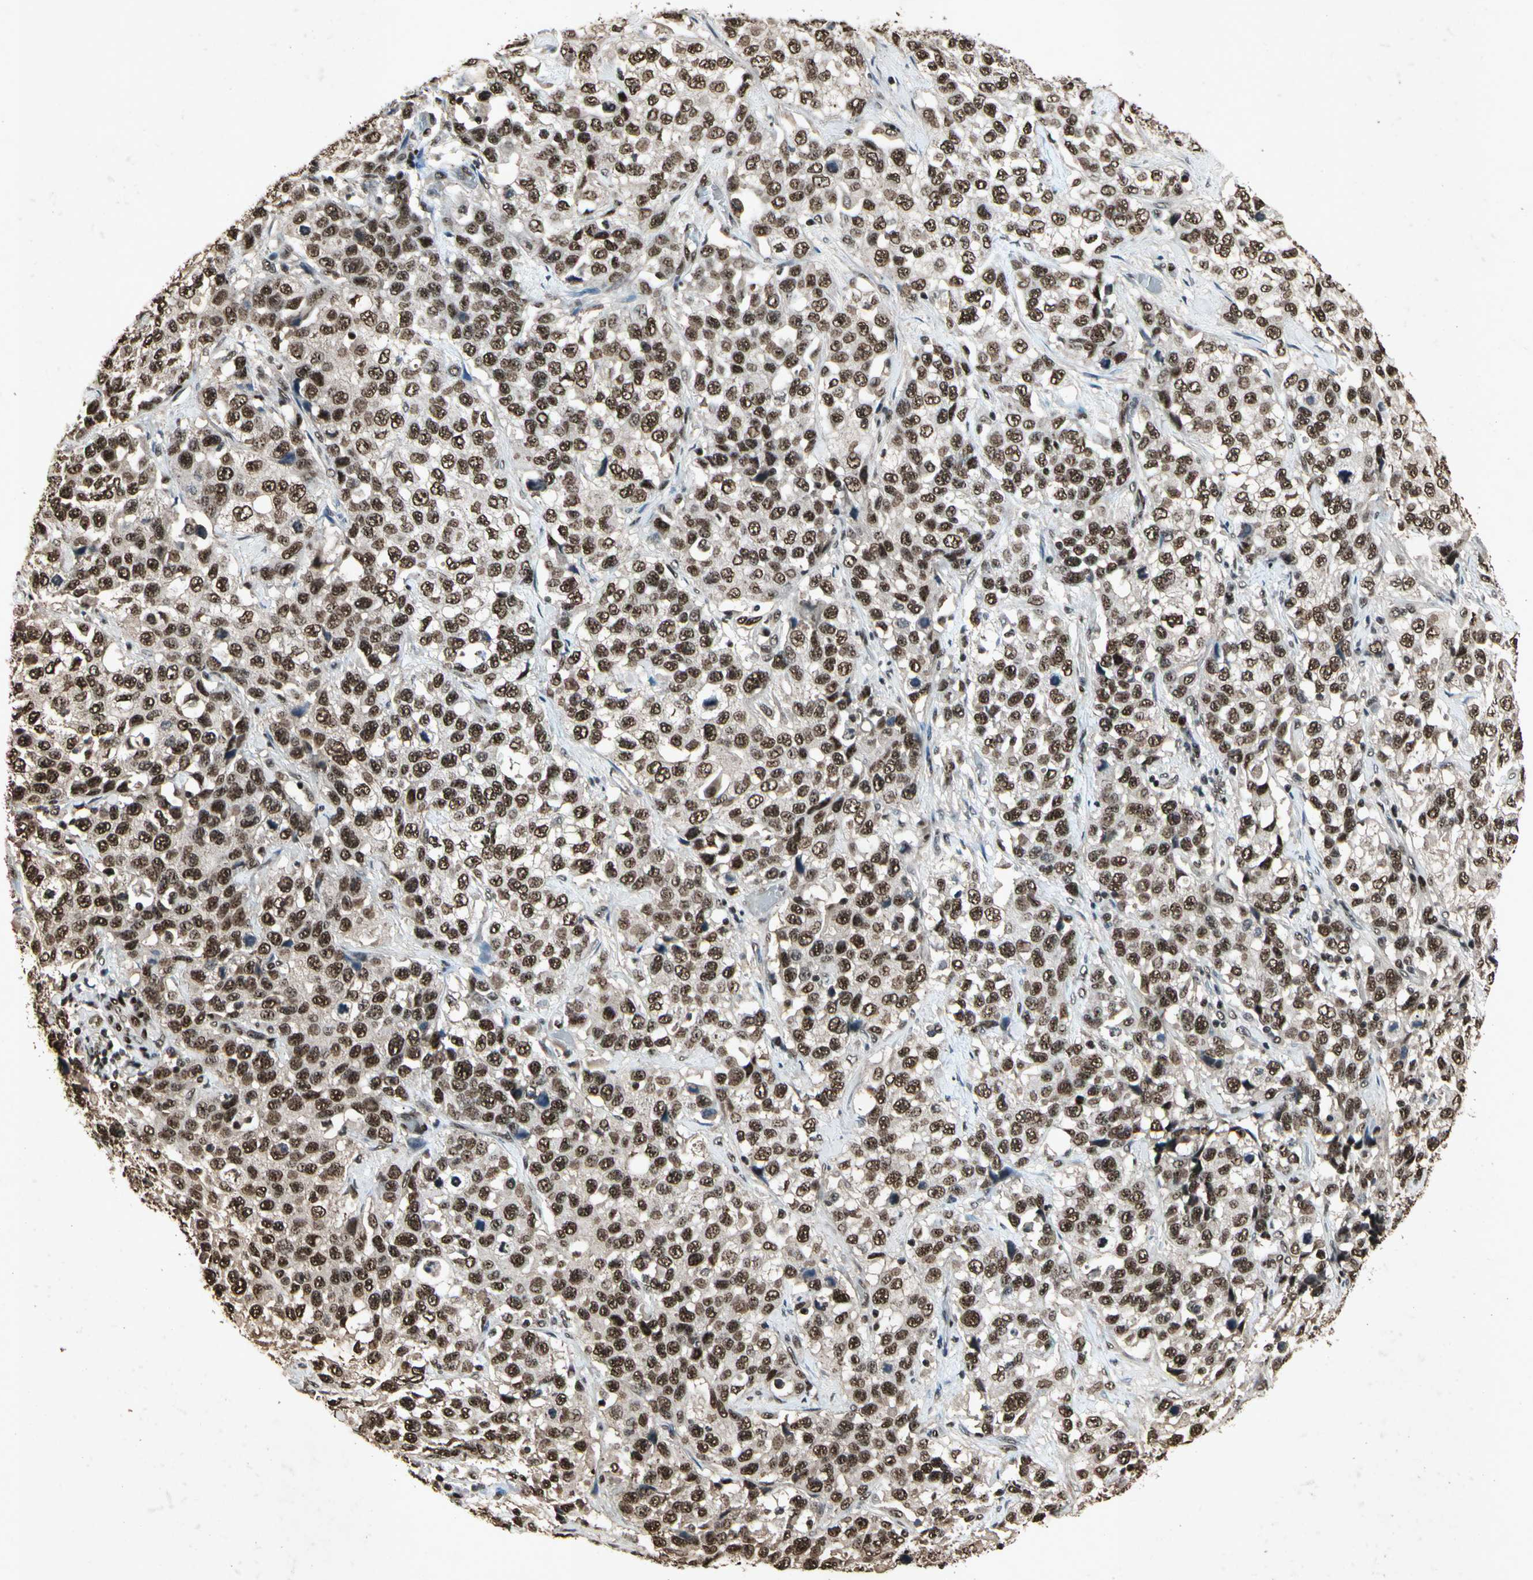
{"staining": {"intensity": "strong", "quantity": ">75%", "location": "nuclear"}, "tissue": "stomach cancer", "cell_type": "Tumor cells", "image_type": "cancer", "snomed": [{"axis": "morphology", "description": "Normal tissue, NOS"}, {"axis": "morphology", "description": "Adenocarcinoma, NOS"}, {"axis": "topography", "description": "Stomach"}], "caption": "DAB immunohistochemical staining of human adenocarcinoma (stomach) demonstrates strong nuclear protein staining in about >75% of tumor cells. (Brightfield microscopy of DAB IHC at high magnification).", "gene": "TBX2", "patient": {"sex": "male", "age": 48}}